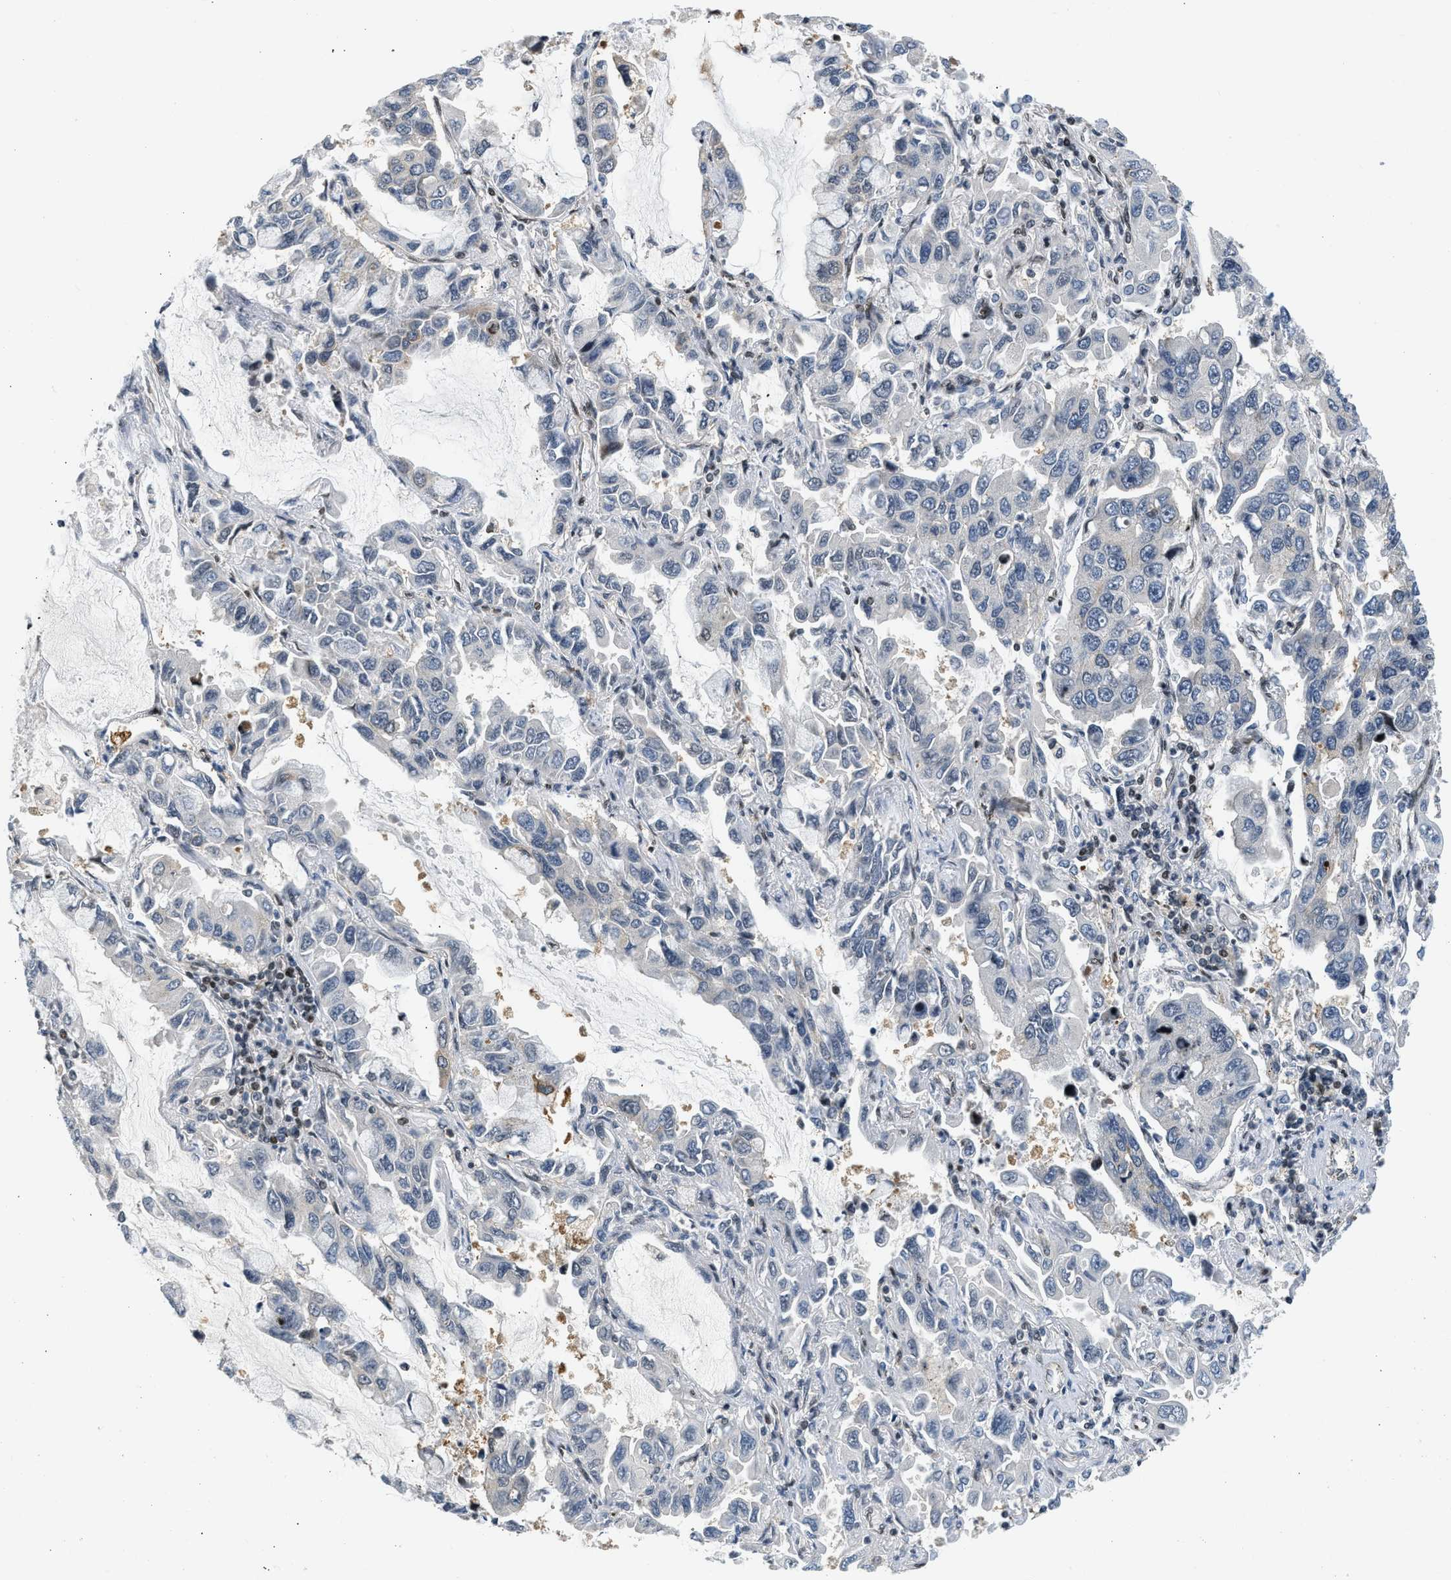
{"staining": {"intensity": "negative", "quantity": "none", "location": "none"}, "tissue": "lung cancer", "cell_type": "Tumor cells", "image_type": "cancer", "snomed": [{"axis": "morphology", "description": "Adenocarcinoma, NOS"}, {"axis": "topography", "description": "Lung"}], "caption": "The micrograph exhibits no significant positivity in tumor cells of lung cancer (adenocarcinoma).", "gene": "OLIG3", "patient": {"sex": "male", "age": 64}}